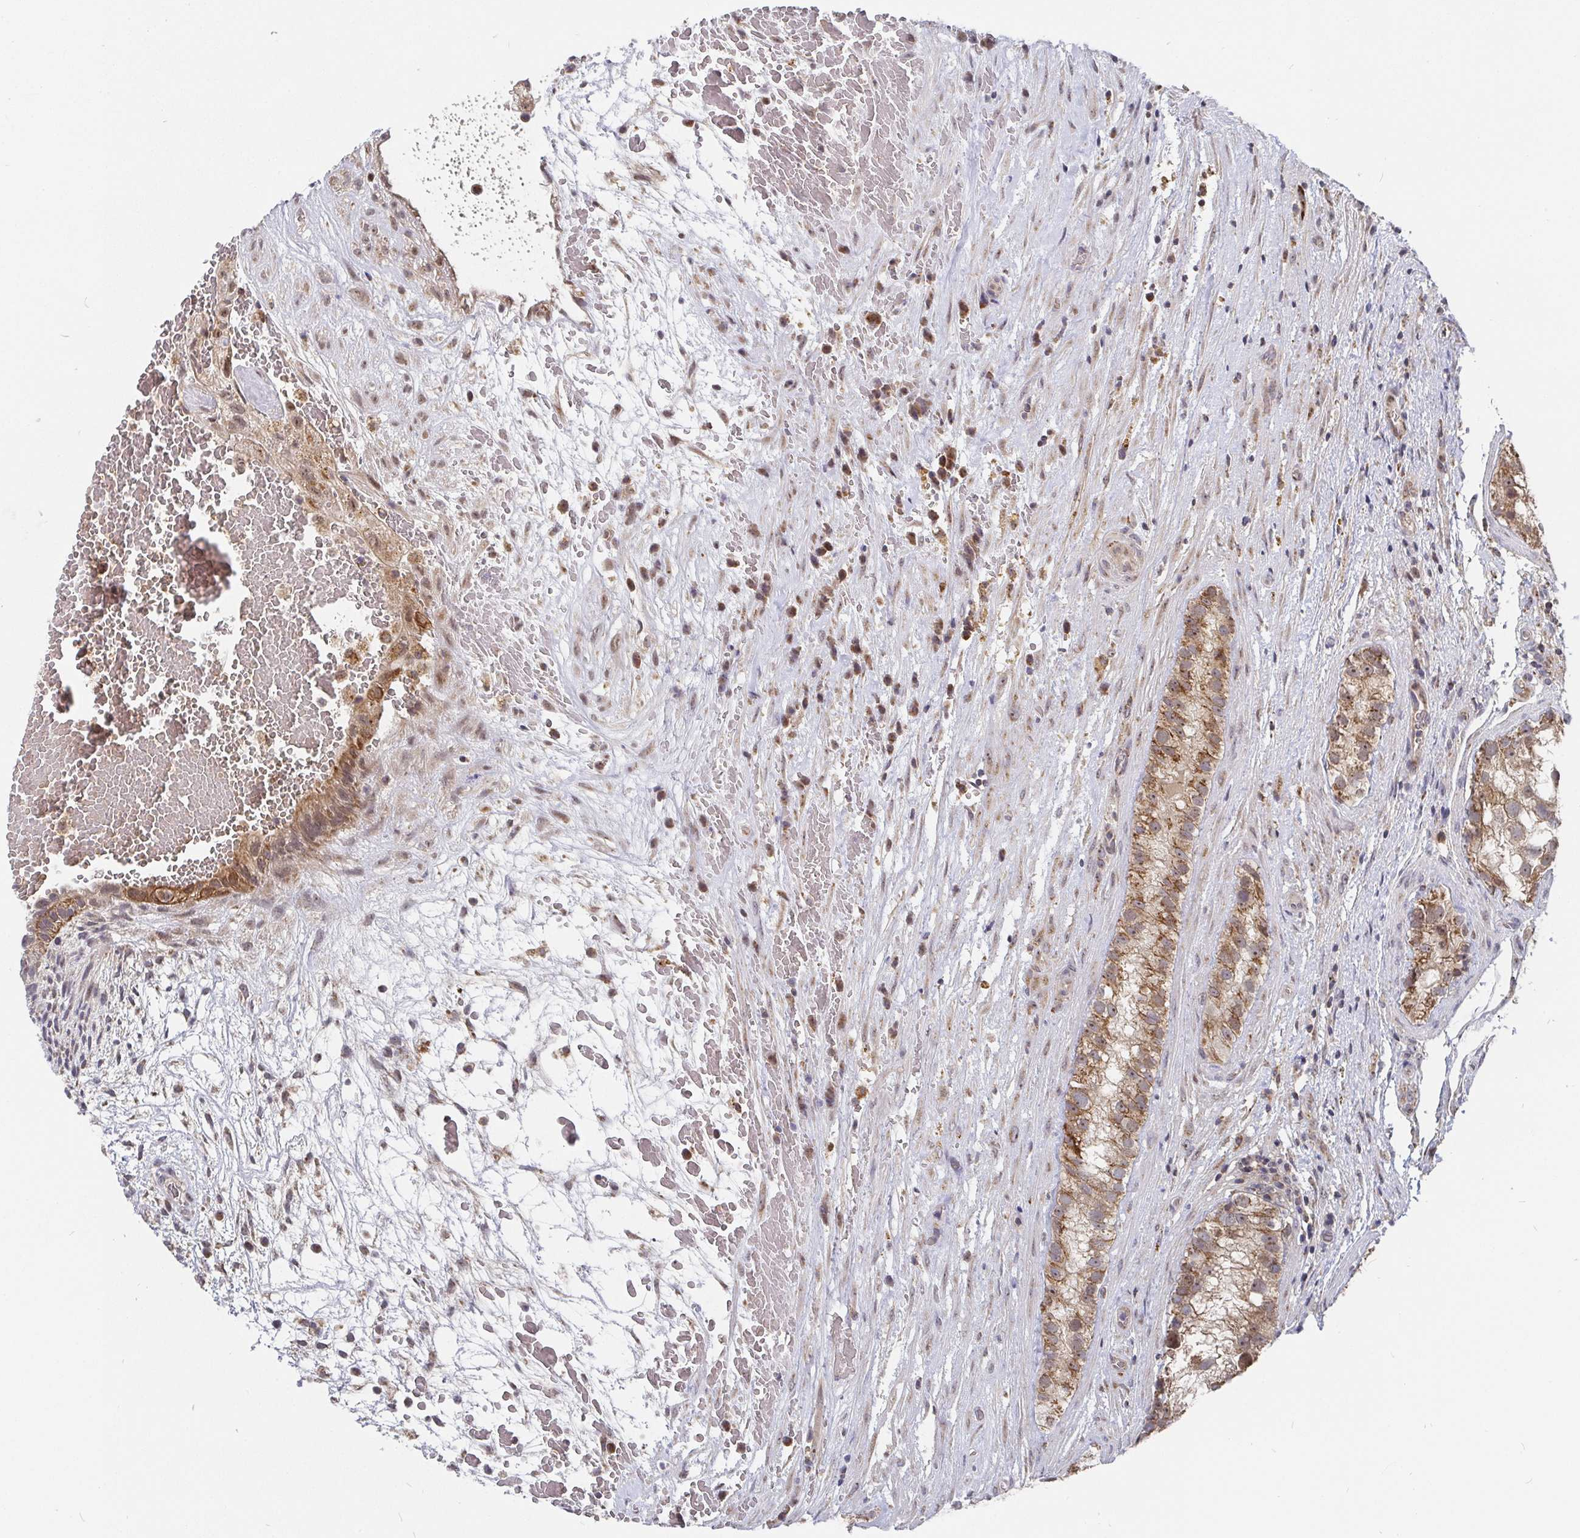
{"staining": {"intensity": "moderate", "quantity": ">75%", "location": "cytoplasmic/membranous,nuclear"}, "tissue": "testis cancer", "cell_type": "Tumor cells", "image_type": "cancer", "snomed": [{"axis": "morphology", "description": "Normal tissue, NOS"}, {"axis": "morphology", "description": "Carcinoma, Embryonal, NOS"}, {"axis": "topography", "description": "Testis"}], "caption": "Testis cancer (embryonal carcinoma) stained with immunohistochemistry (IHC) displays moderate cytoplasmic/membranous and nuclear expression in approximately >75% of tumor cells.", "gene": "PDF", "patient": {"sex": "male", "age": 32}}